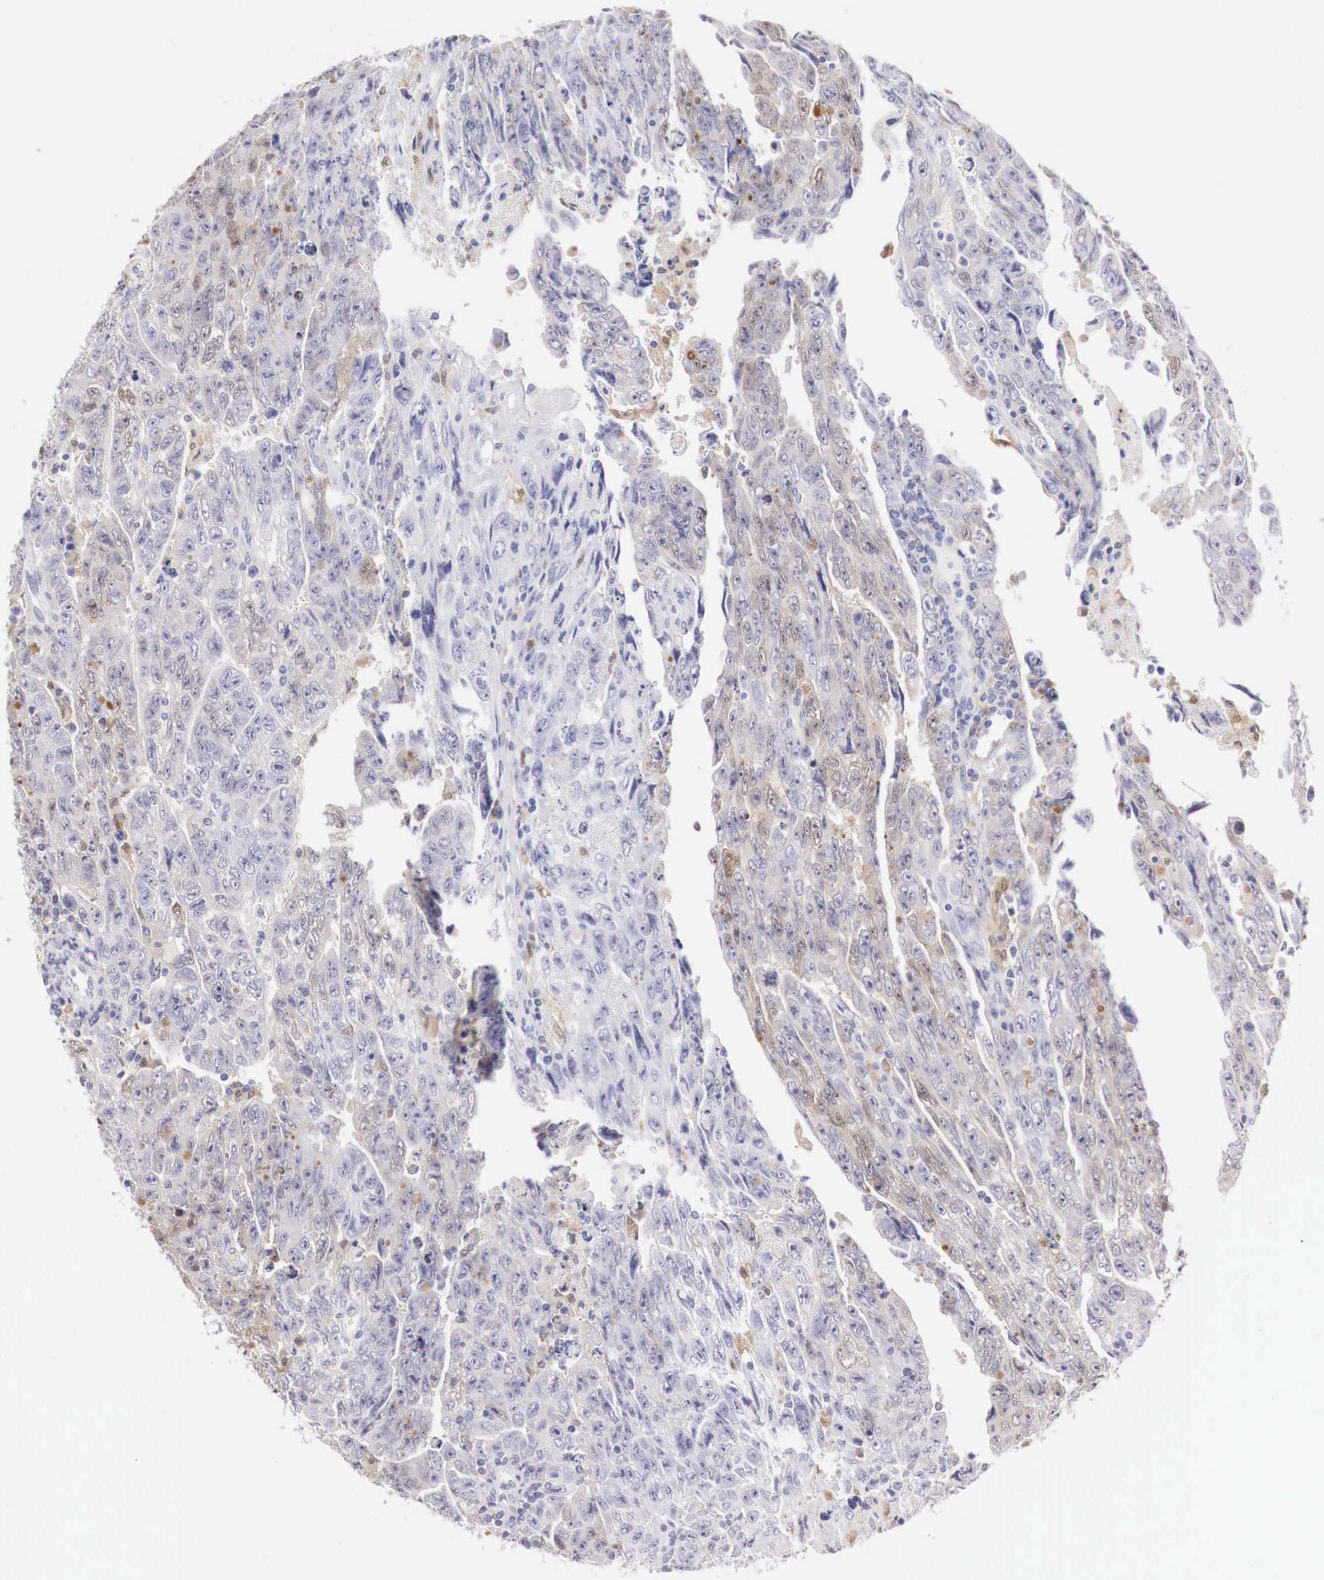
{"staining": {"intensity": "negative", "quantity": "none", "location": "none"}, "tissue": "testis cancer", "cell_type": "Tumor cells", "image_type": "cancer", "snomed": [{"axis": "morphology", "description": "Carcinoma, Embryonal, NOS"}, {"axis": "topography", "description": "Testis"}], "caption": "Immunohistochemistry photomicrograph of embryonal carcinoma (testis) stained for a protein (brown), which displays no positivity in tumor cells. The staining was performed using DAB (3,3'-diaminobenzidine) to visualize the protein expression in brown, while the nuclei were stained in blue with hematoxylin (Magnification: 20x).", "gene": "RENBP", "patient": {"sex": "male", "age": 28}}